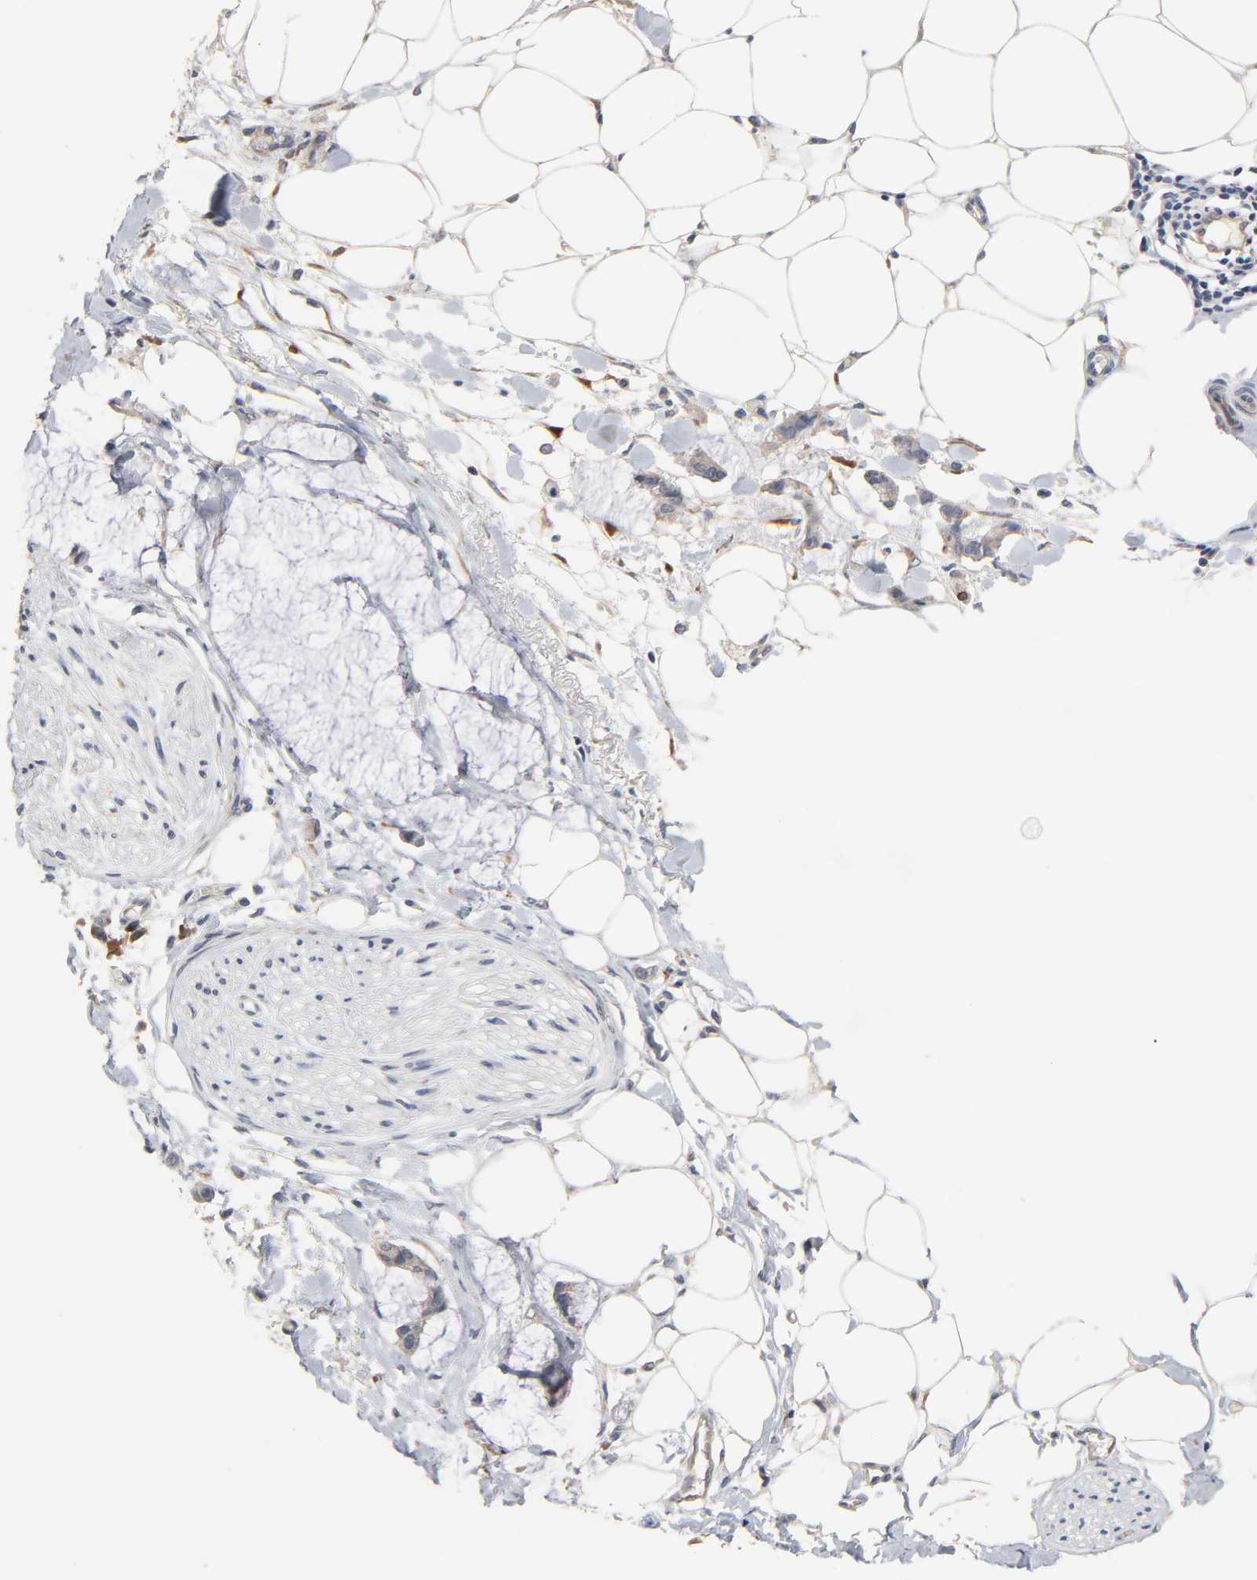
{"staining": {"intensity": "moderate", "quantity": "<25%", "location": "cytoplasmic/membranous"}, "tissue": "adipose tissue", "cell_type": "Adipocytes", "image_type": "normal", "snomed": [{"axis": "morphology", "description": "Normal tissue, NOS"}, {"axis": "morphology", "description": "Adenocarcinoma, NOS"}, {"axis": "topography", "description": "Colon"}, {"axis": "topography", "description": "Peripheral nerve tissue"}], "caption": "Approximately <25% of adipocytes in normal human adipose tissue exhibit moderate cytoplasmic/membranous protein positivity as visualized by brown immunohistochemical staining.", "gene": "HDLBP", "patient": {"sex": "male", "age": 14}}